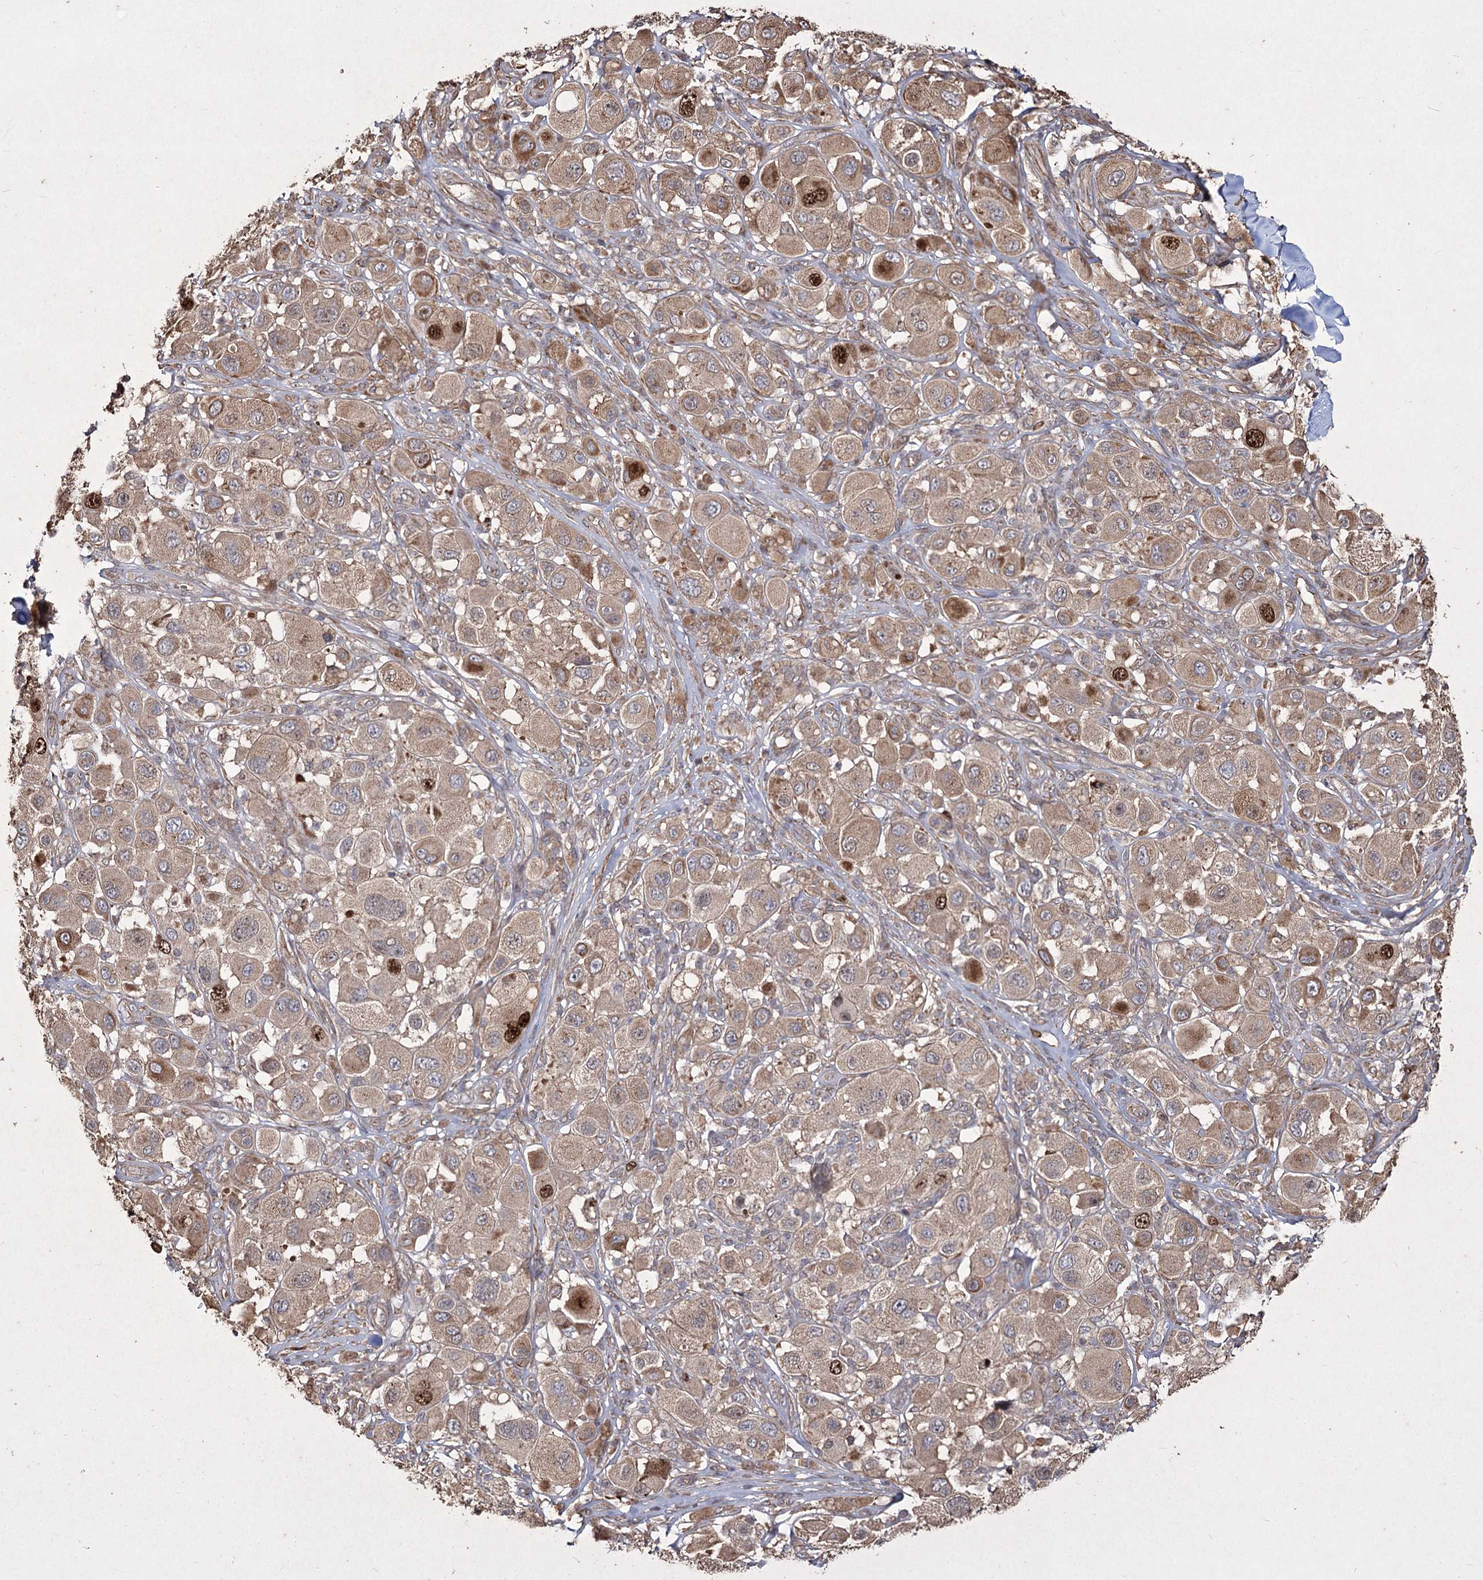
{"staining": {"intensity": "strong", "quantity": "<25%", "location": "cytoplasmic/membranous,nuclear"}, "tissue": "melanoma", "cell_type": "Tumor cells", "image_type": "cancer", "snomed": [{"axis": "morphology", "description": "Malignant melanoma, Metastatic site"}, {"axis": "topography", "description": "Skin"}], "caption": "Malignant melanoma (metastatic site) was stained to show a protein in brown. There is medium levels of strong cytoplasmic/membranous and nuclear expression in about <25% of tumor cells. The staining was performed using DAB, with brown indicating positive protein expression. Nuclei are stained blue with hematoxylin.", "gene": "PRC1", "patient": {"sex": "male", "age": 41}}